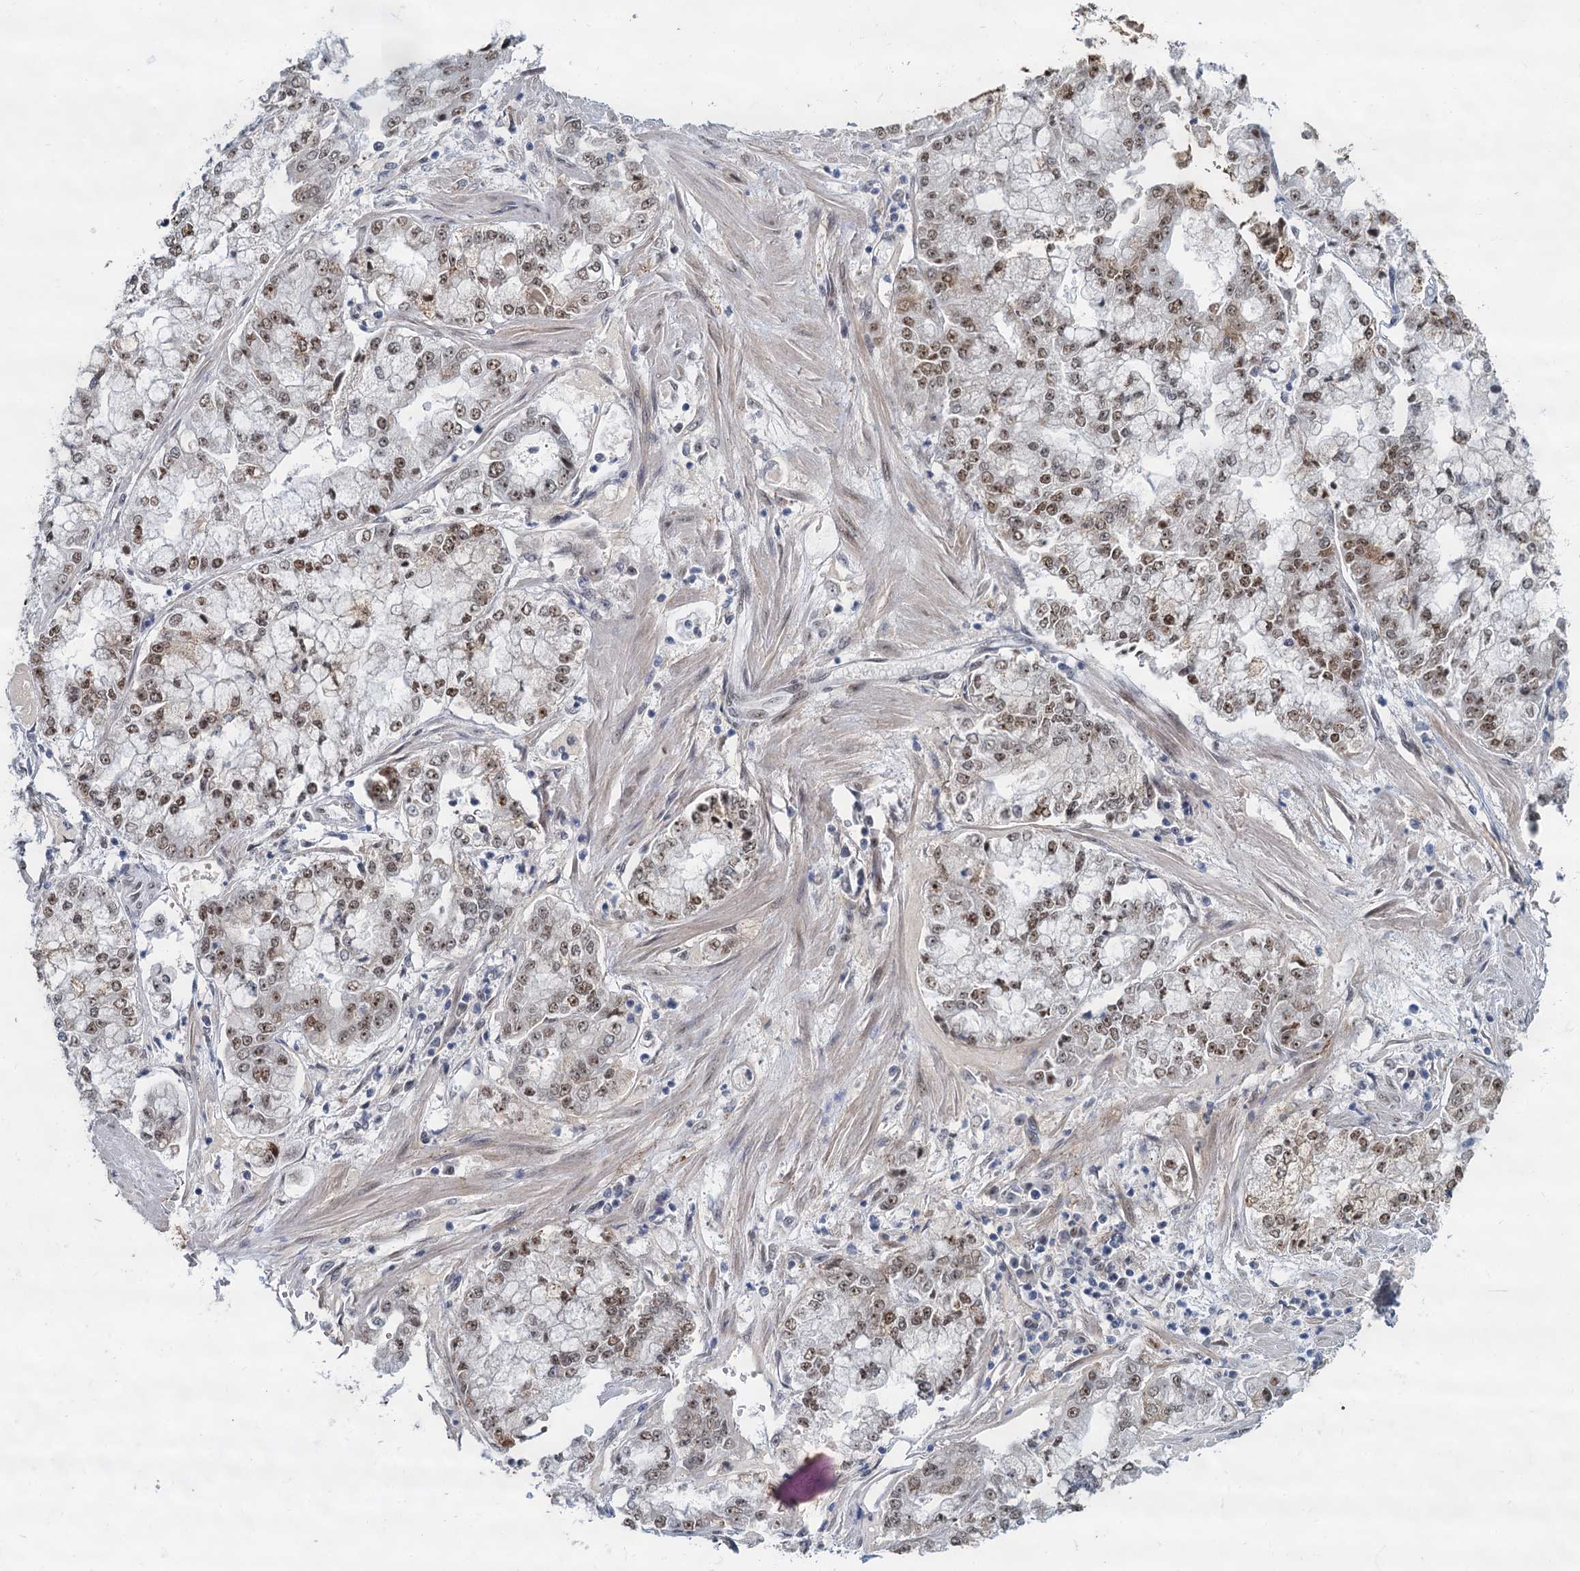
{"staining": {"intensity": "moderate", "quantity": ">75%", "location": "nuclear"}, "tissue": "stomach cancer", "cell_type": "Tumor cells", "image_type": "cancer", "snomed": [{"axis": "morphology", "description": "Adenocarcinoma, NOS"}, {"axis": "topography", "description": "Stomach"}], "caption": "Stomach cancer stained with a brown dye shows moderate nuclear positive positivity in approximately >75% of tumor cells.", "gene": "RPRD1A", "patient": {"sex": "male", "age": 76}}